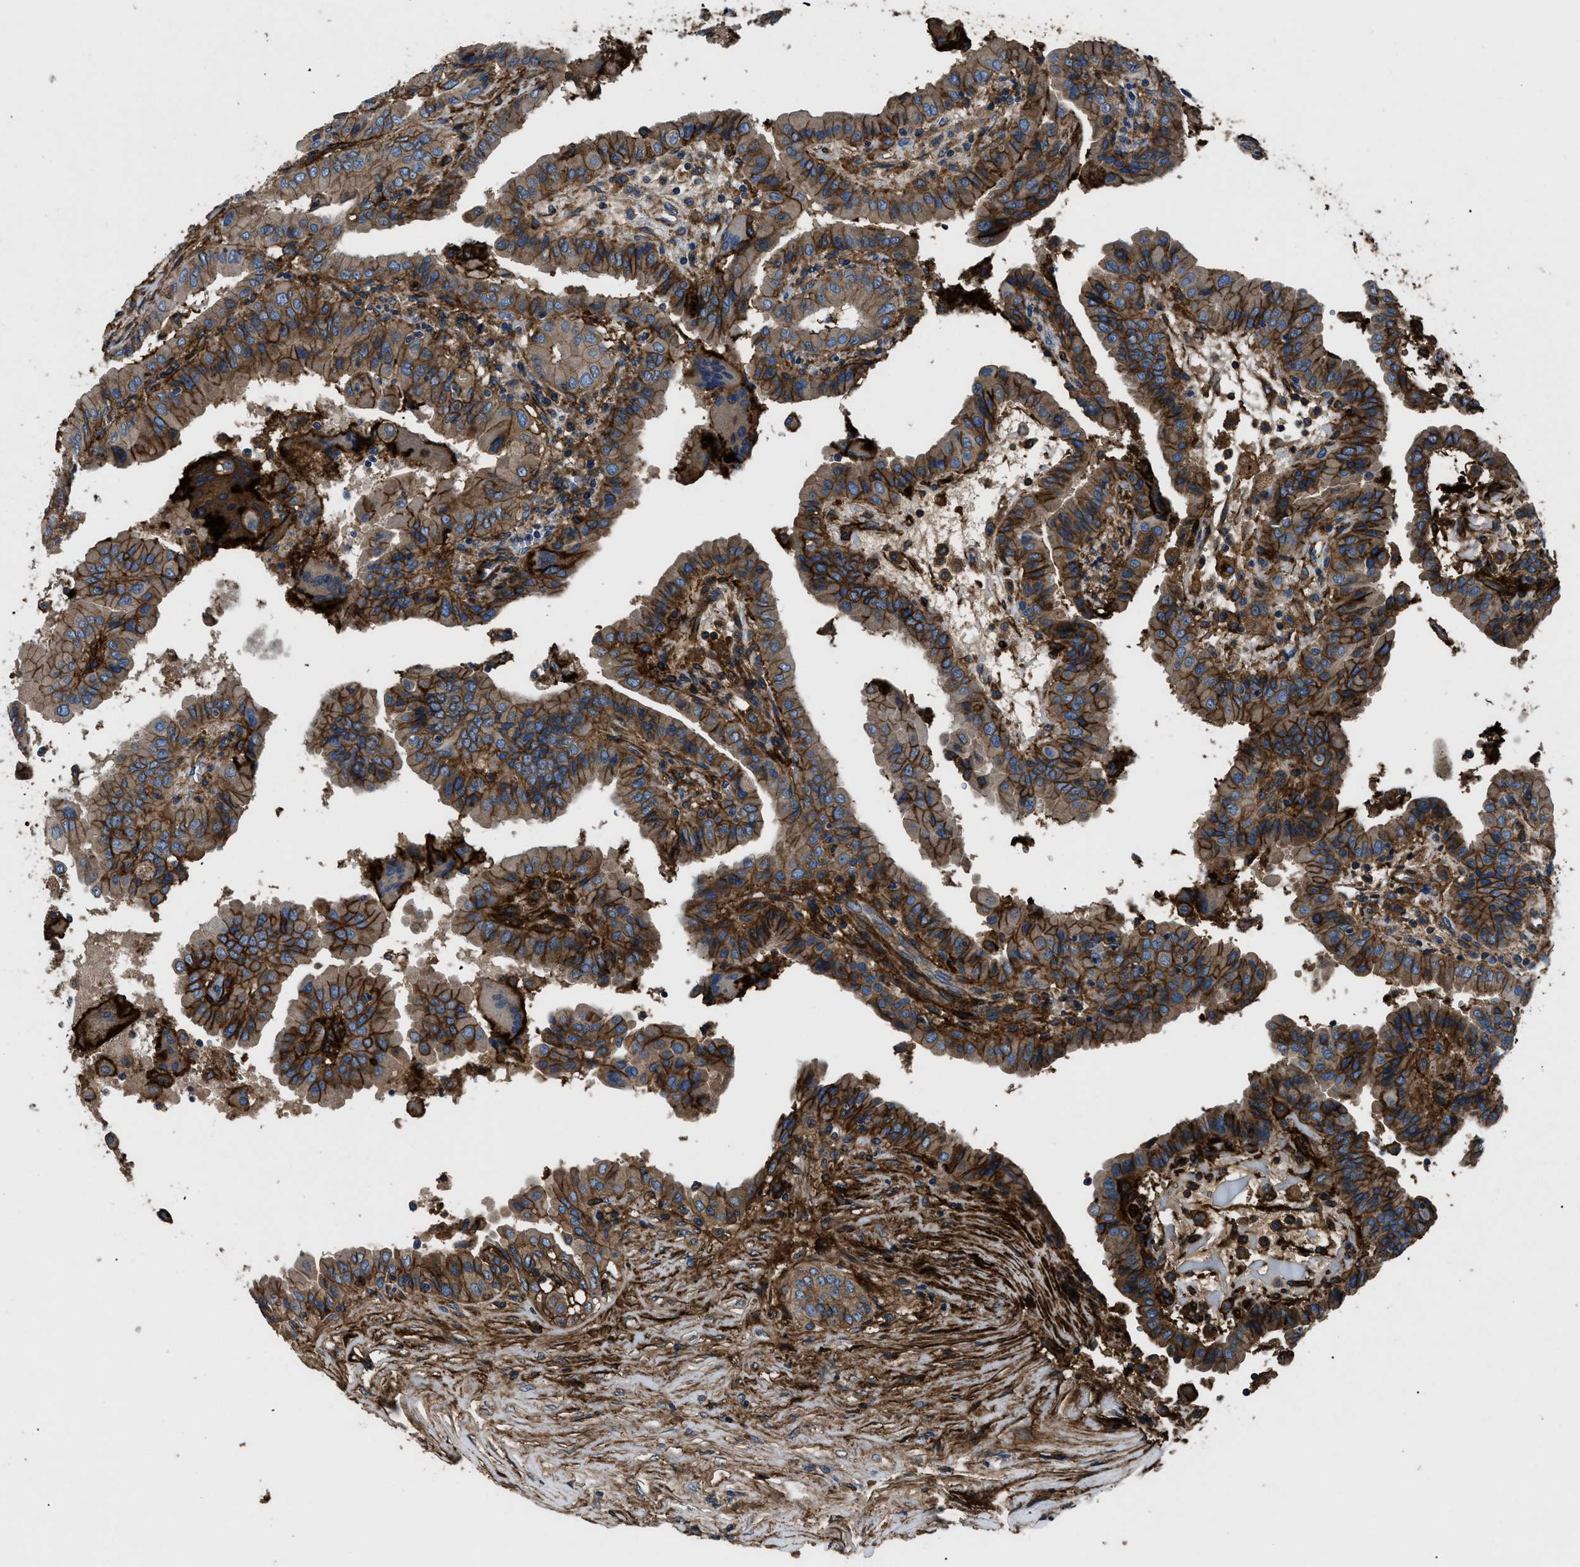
{"staining": {"intensity": "moderate", "quantity": ">75%", "location": "cytoplasmic/membranous"}, "tissue": "thyroid cancer", "cell_type": "Tumor cells", "image_type": "cancer", "snomed": [{"axis": "morphology", "description": "Papillary adenocarcinoma, NOS"}, {"axis": "topography", "description": "Thyroid gland"}], "caption": "Moderate cytoplasmic/membranous positivity is present in approximately >75% of tumor cells in thyroid cancer.", "gene": "CD276", "patient": {"sex": "male", "age": 33}}